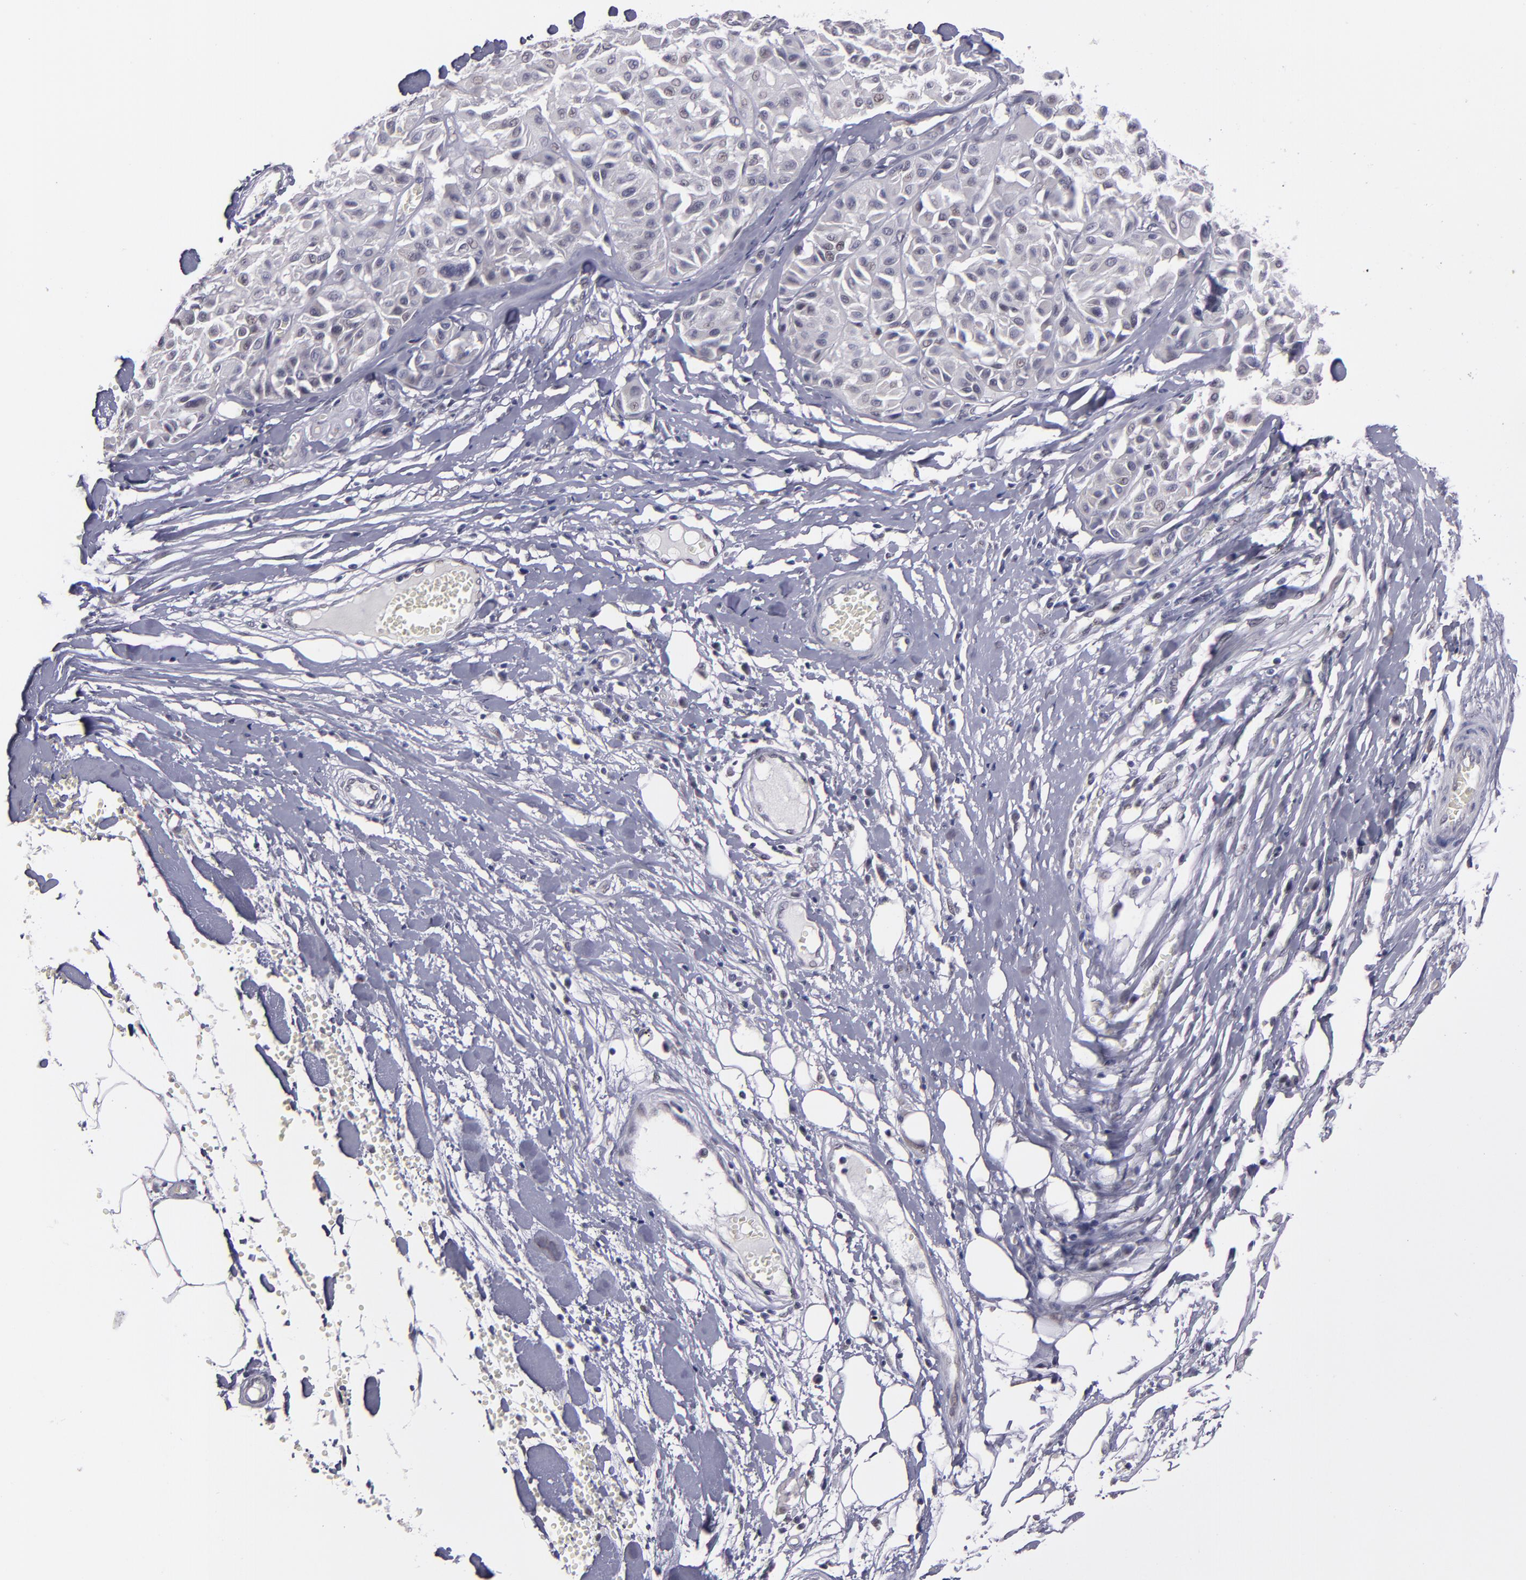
{"staining": {"intensity": "weak", "quantity": "<25%", "location": "nuclear"}, "tissue": "melanoma", "cell_type": "Tumor cells", "image_type": "cancer", "snomed": [{"axis": "morphology", "description": "Malignant melanoma, Metastatic site"}, {"axis": "topography", "description": "Soft tissue"}], "caption": "There is no significant expression in tumor cells of melanoma.", "gene": "OTUB2", "patient": {"sex": "male", "age": 41}}